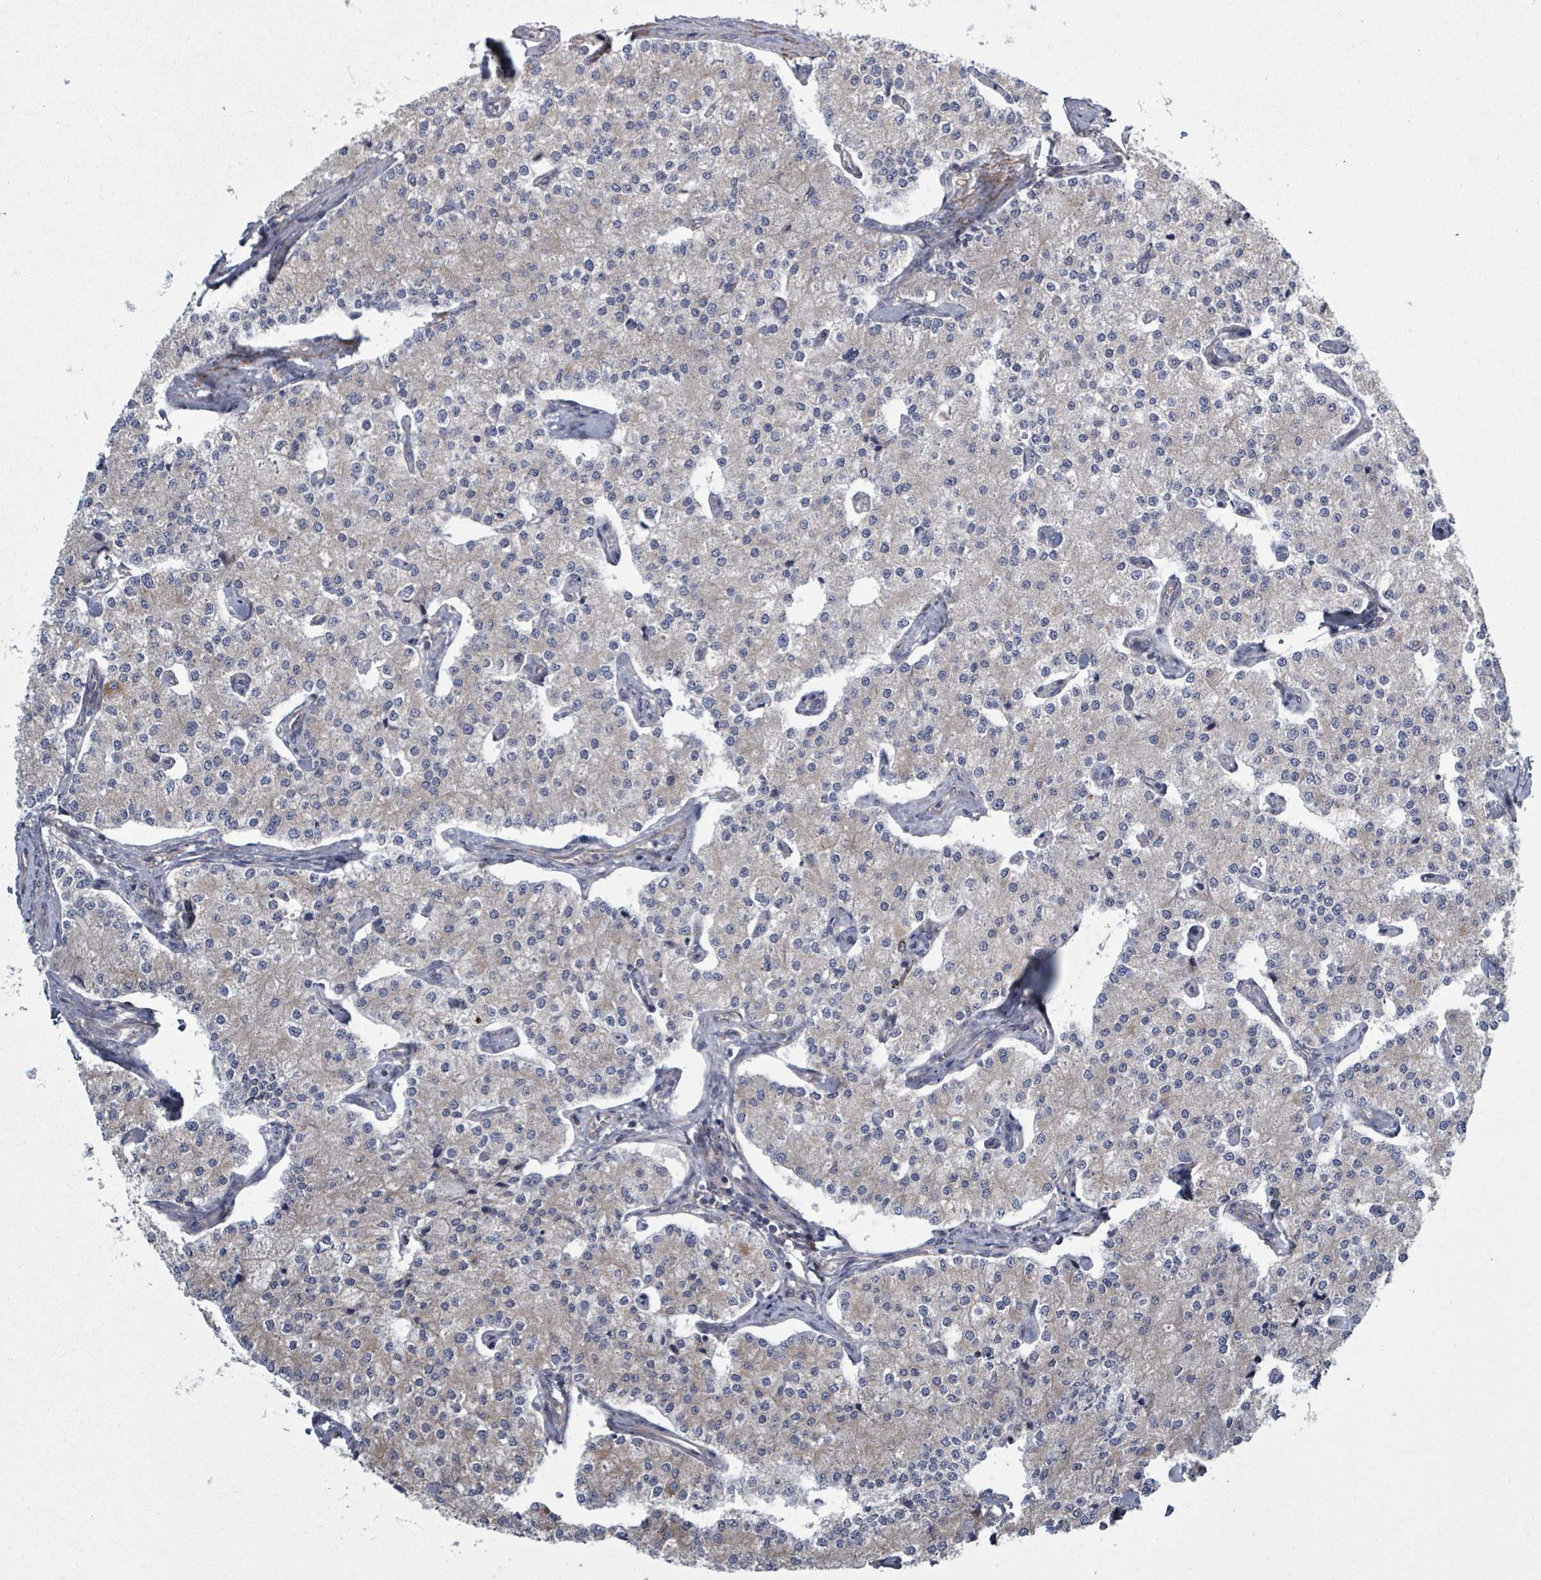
{"staining": {"intensity": "negative", "quantity": "none", "location": "none"}, "tissue": "carcinoid", "cell_type": "Tumor cells", "image_type": "cancer", "snomed": [{"axis": "morphology", "description": "Carcinoid, malignant, NOS"}, {"axis": "topography", "description": "Colon"}], "caption": "IHC of human carcinoid (malignant) shows no expression in tumor cells.", "gene": "ADCK1", "patient": {"sex": "female", "age": 52}}